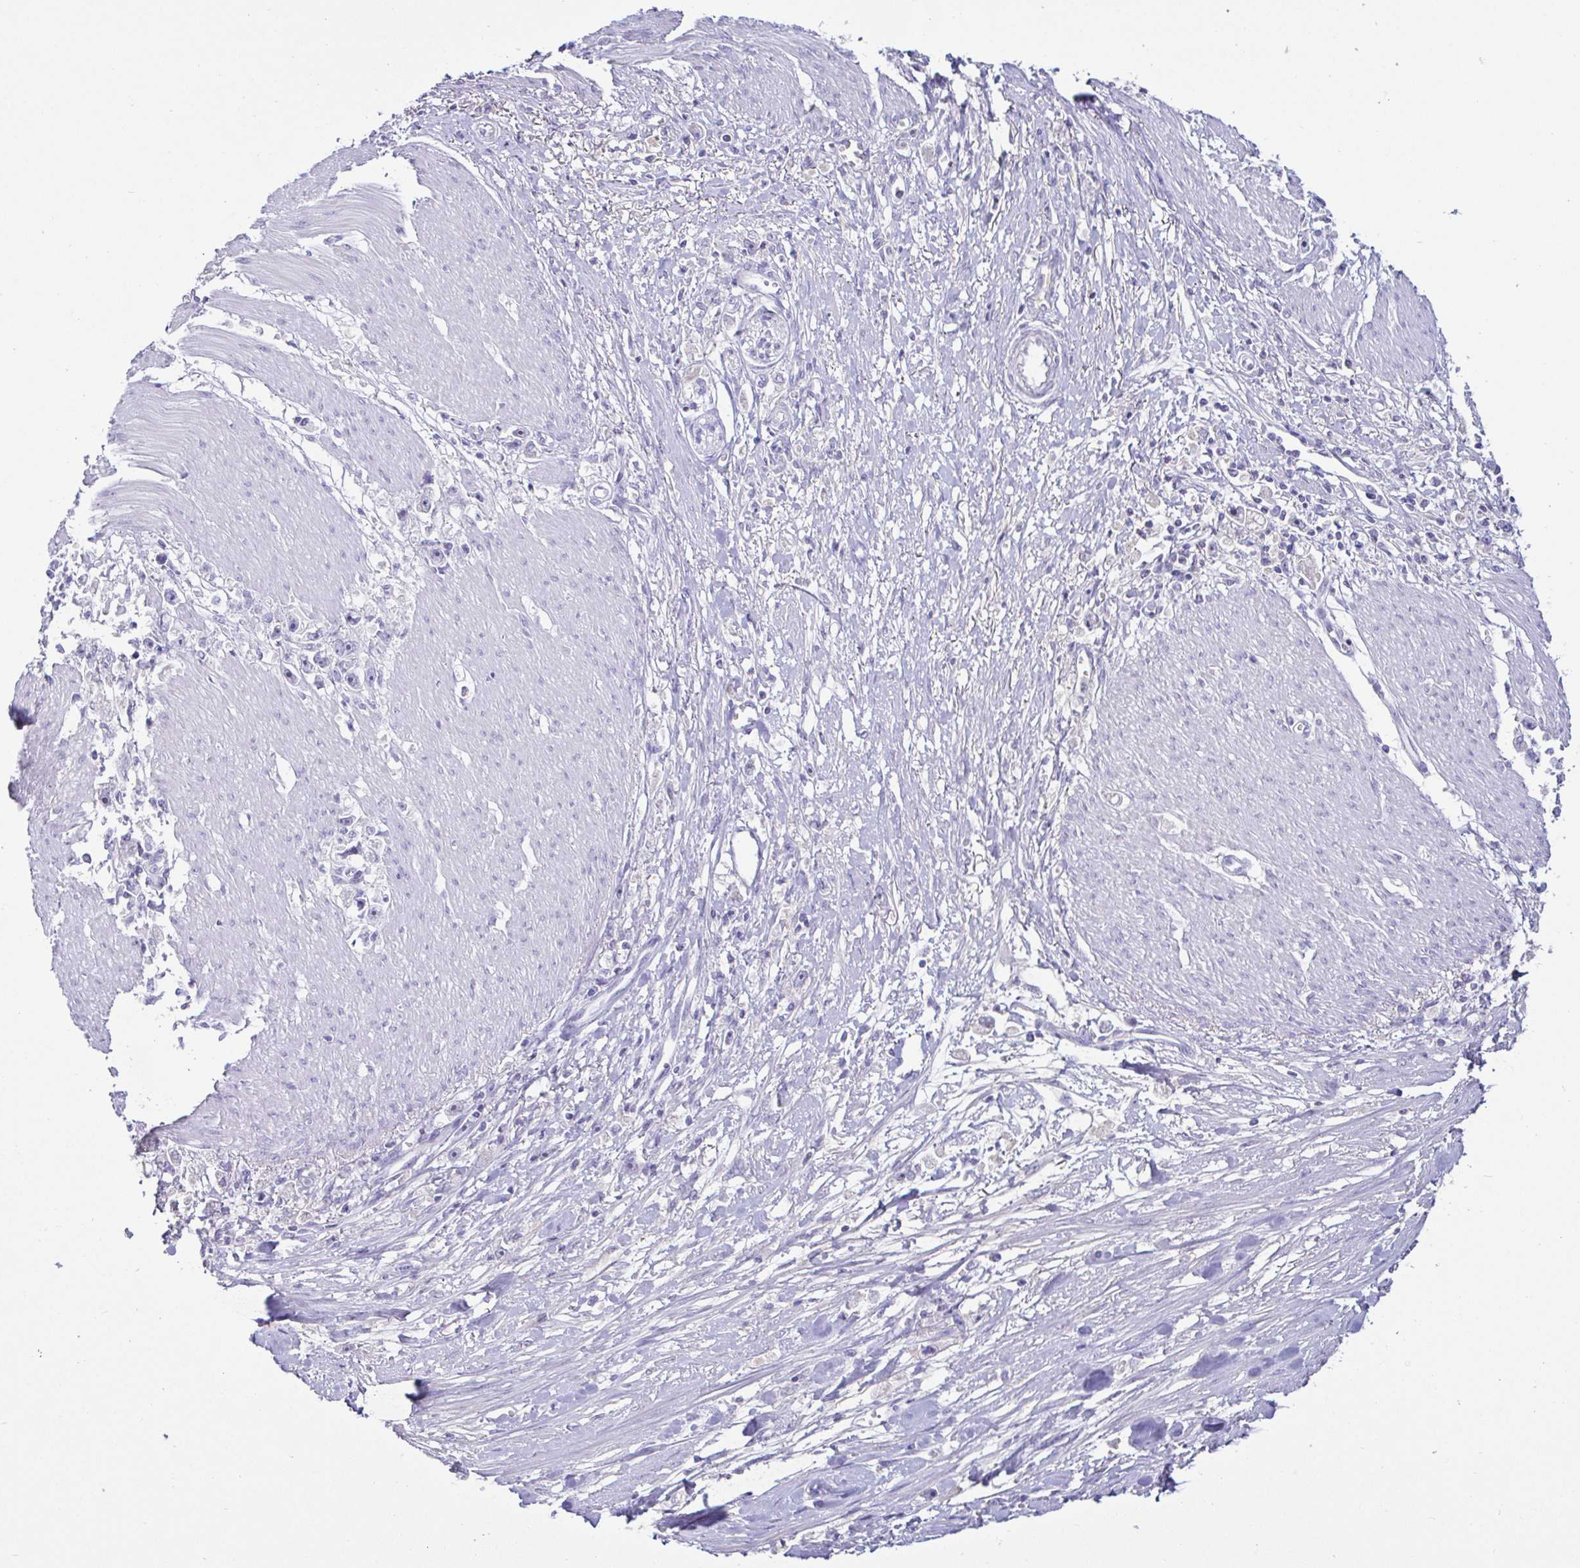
{"staining": {"intensity": "negative", "quantity": "none", "location": "none"}, "tissue": "stomach cancer", "cell_type": "Tumor cells", "image_type": "cancer", "snomed": [{"axis": "morphology", "description": "Adenocarcinoma, NOS"}, {"axis": "topography", "description": "Stomach"}], "caption": "An image of stomach cancer (adenocarcinoma) stained for a protein exhibits no brown staining in tumor cells. (DAB (3,3'-diaminobenzidine) IHC, high magnification).", "gene": "SAA4", "patient": {"sex": "female", "age": 59}}